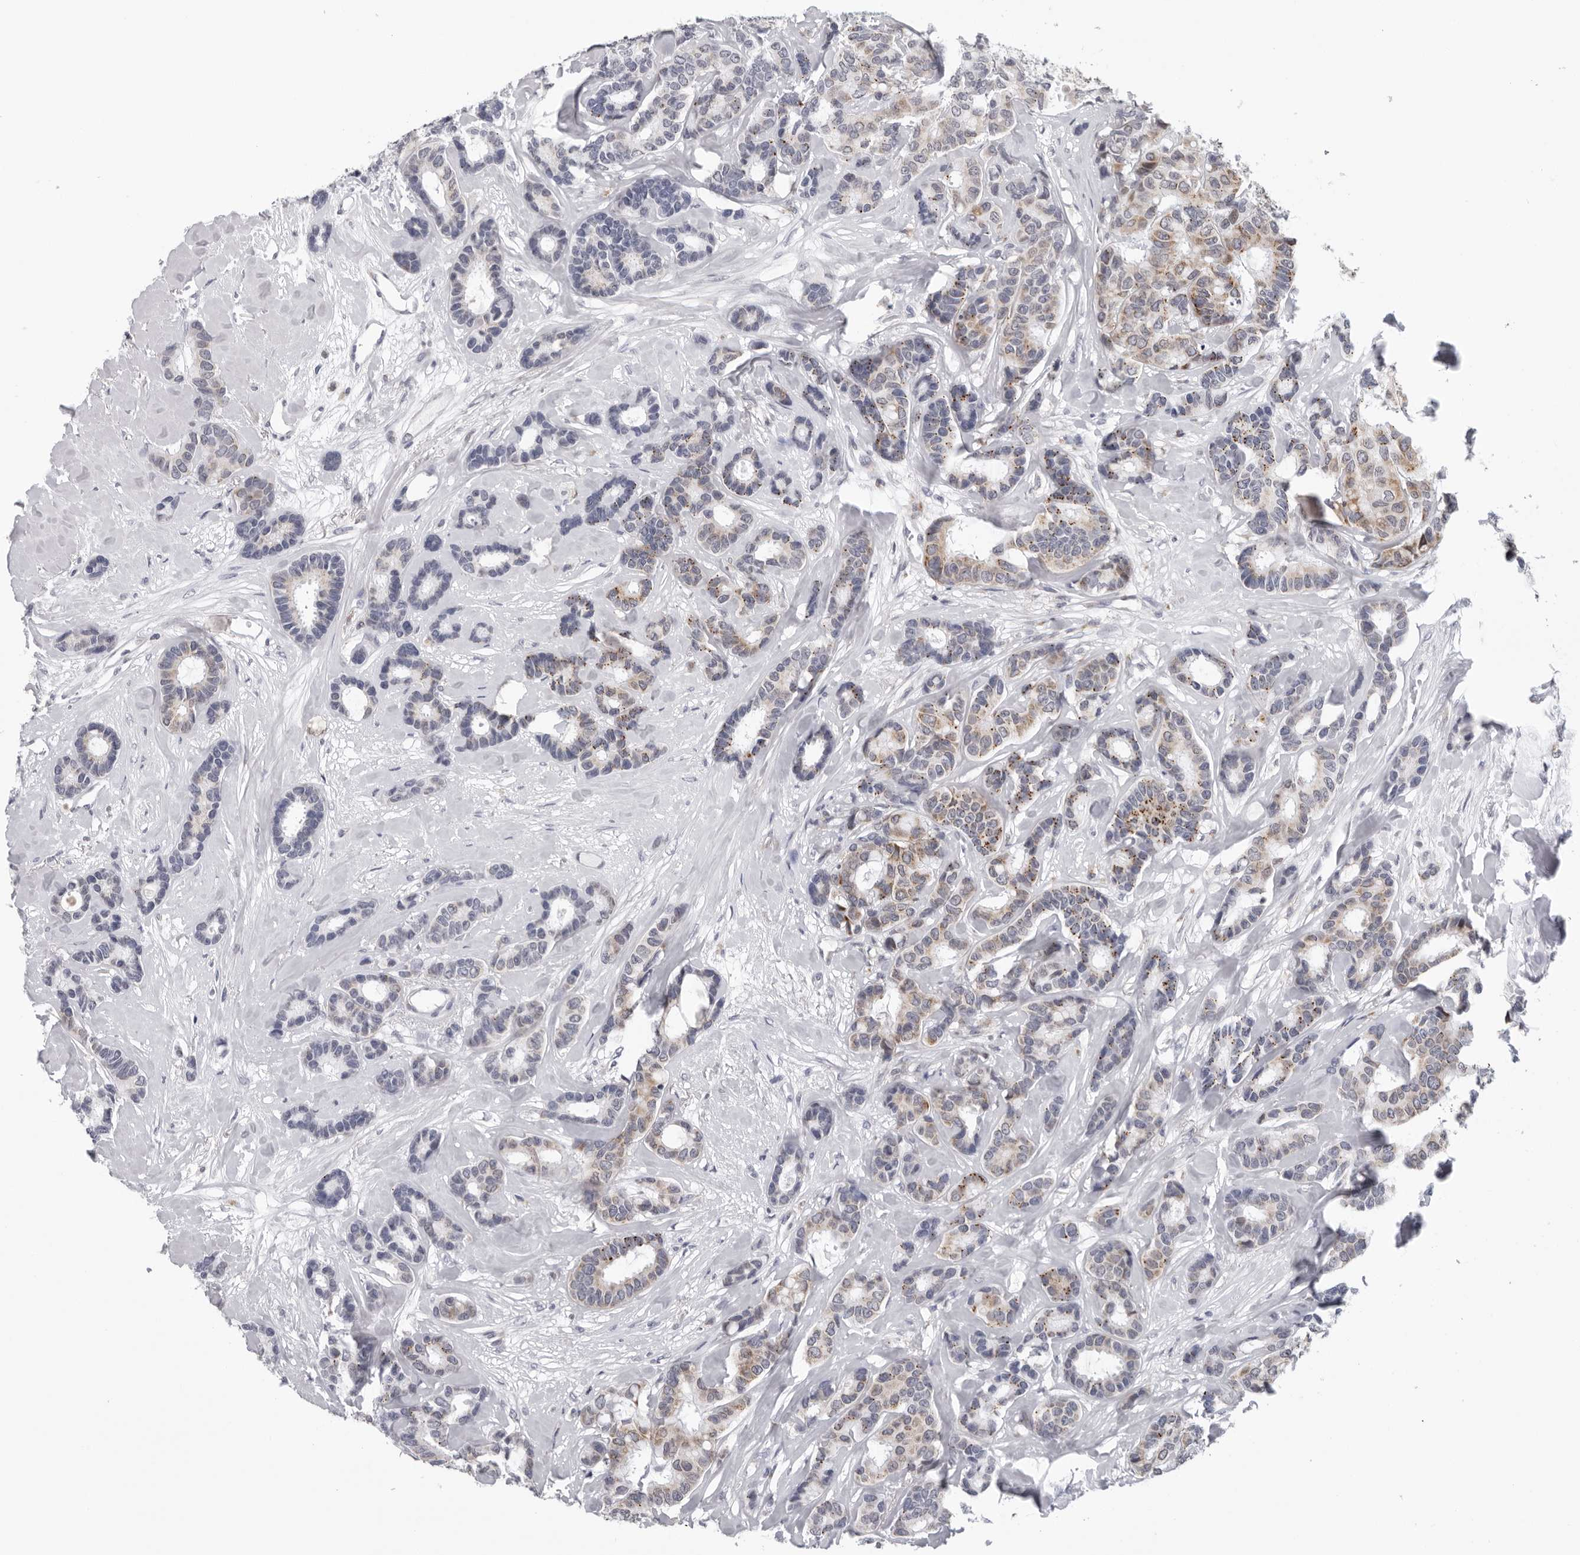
{"staining": {"intensity": "weak", "quantity": "25%-75%", "location": "cytoplasmic/membranous"}, "tissue": "breast cancer", "cell_type": "Tumor cells", "image_type": "cancer", "snomed": [{"axis": "morphology", "description": "Duct carcinoma"}, {"axis": "topography", "description": "Breast"}], "caption": "Tumor cells display weak cytoplasmic/membranous expression in about 25%-75% of cells in breast intraductal carcinoma.", "gene": "CPT2", "patient": {"sex": "female", "age": 87}}